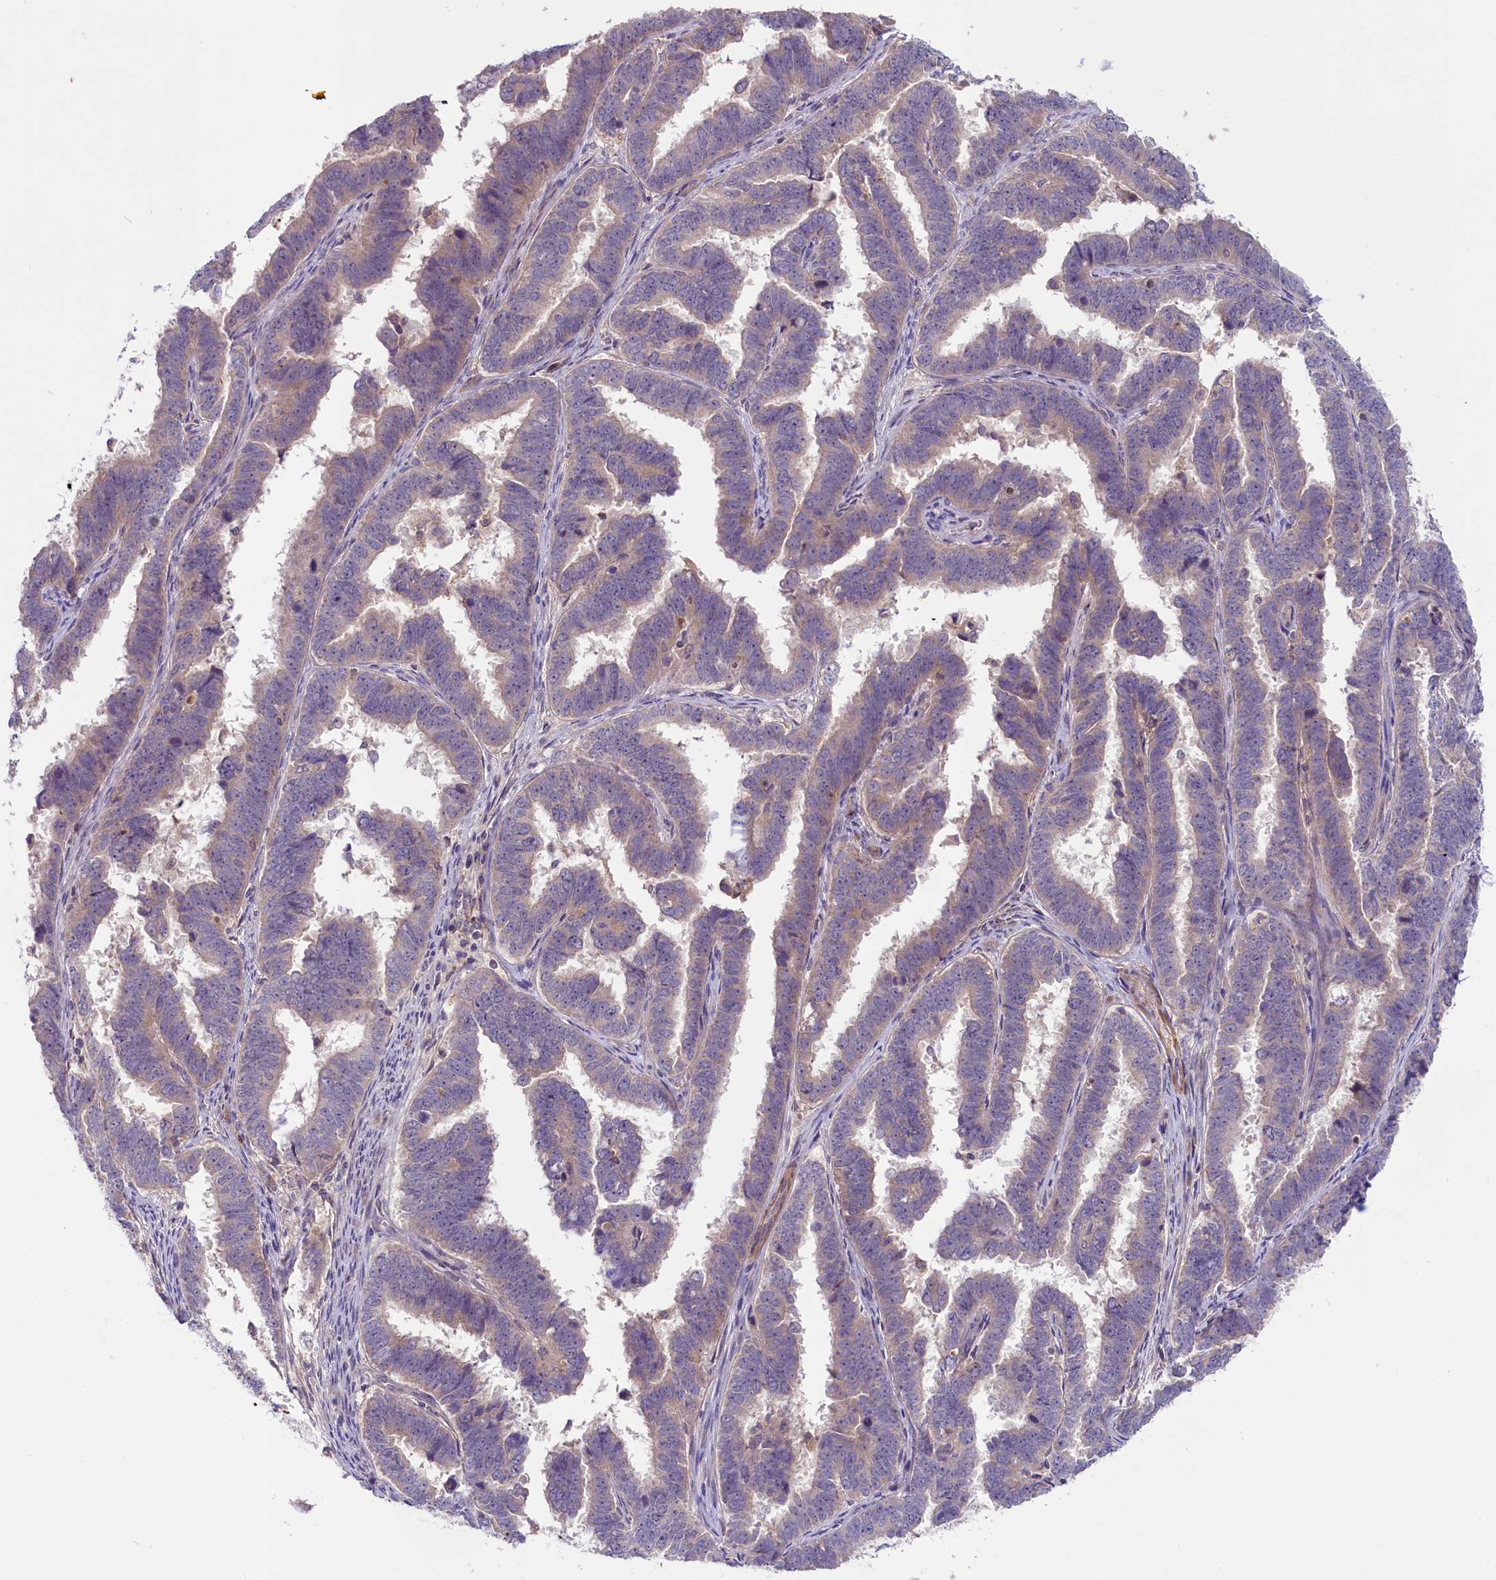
{"staining": {"intensity": "weak", "quantity": "25%-75%", "location": "cytoplasmic/membranous"}, "tissue": "endometrial cancer", "cell_type": "Tumor cells", "image_type": "cancer", "snomed": [{"axis": "morphology", "description": "Adenocarcinoma, NOS"}, {"axis": "topography", "description": "Endometrium"}], "caption": "This micrograph displays IHC staining of endometrial adenocarcinoma, with low weak cytoplasmic/membranous positivity in about 25%-75% of tumor cells.", "gene": "COG8", "patient": {"sex": "female", "age": 75}}